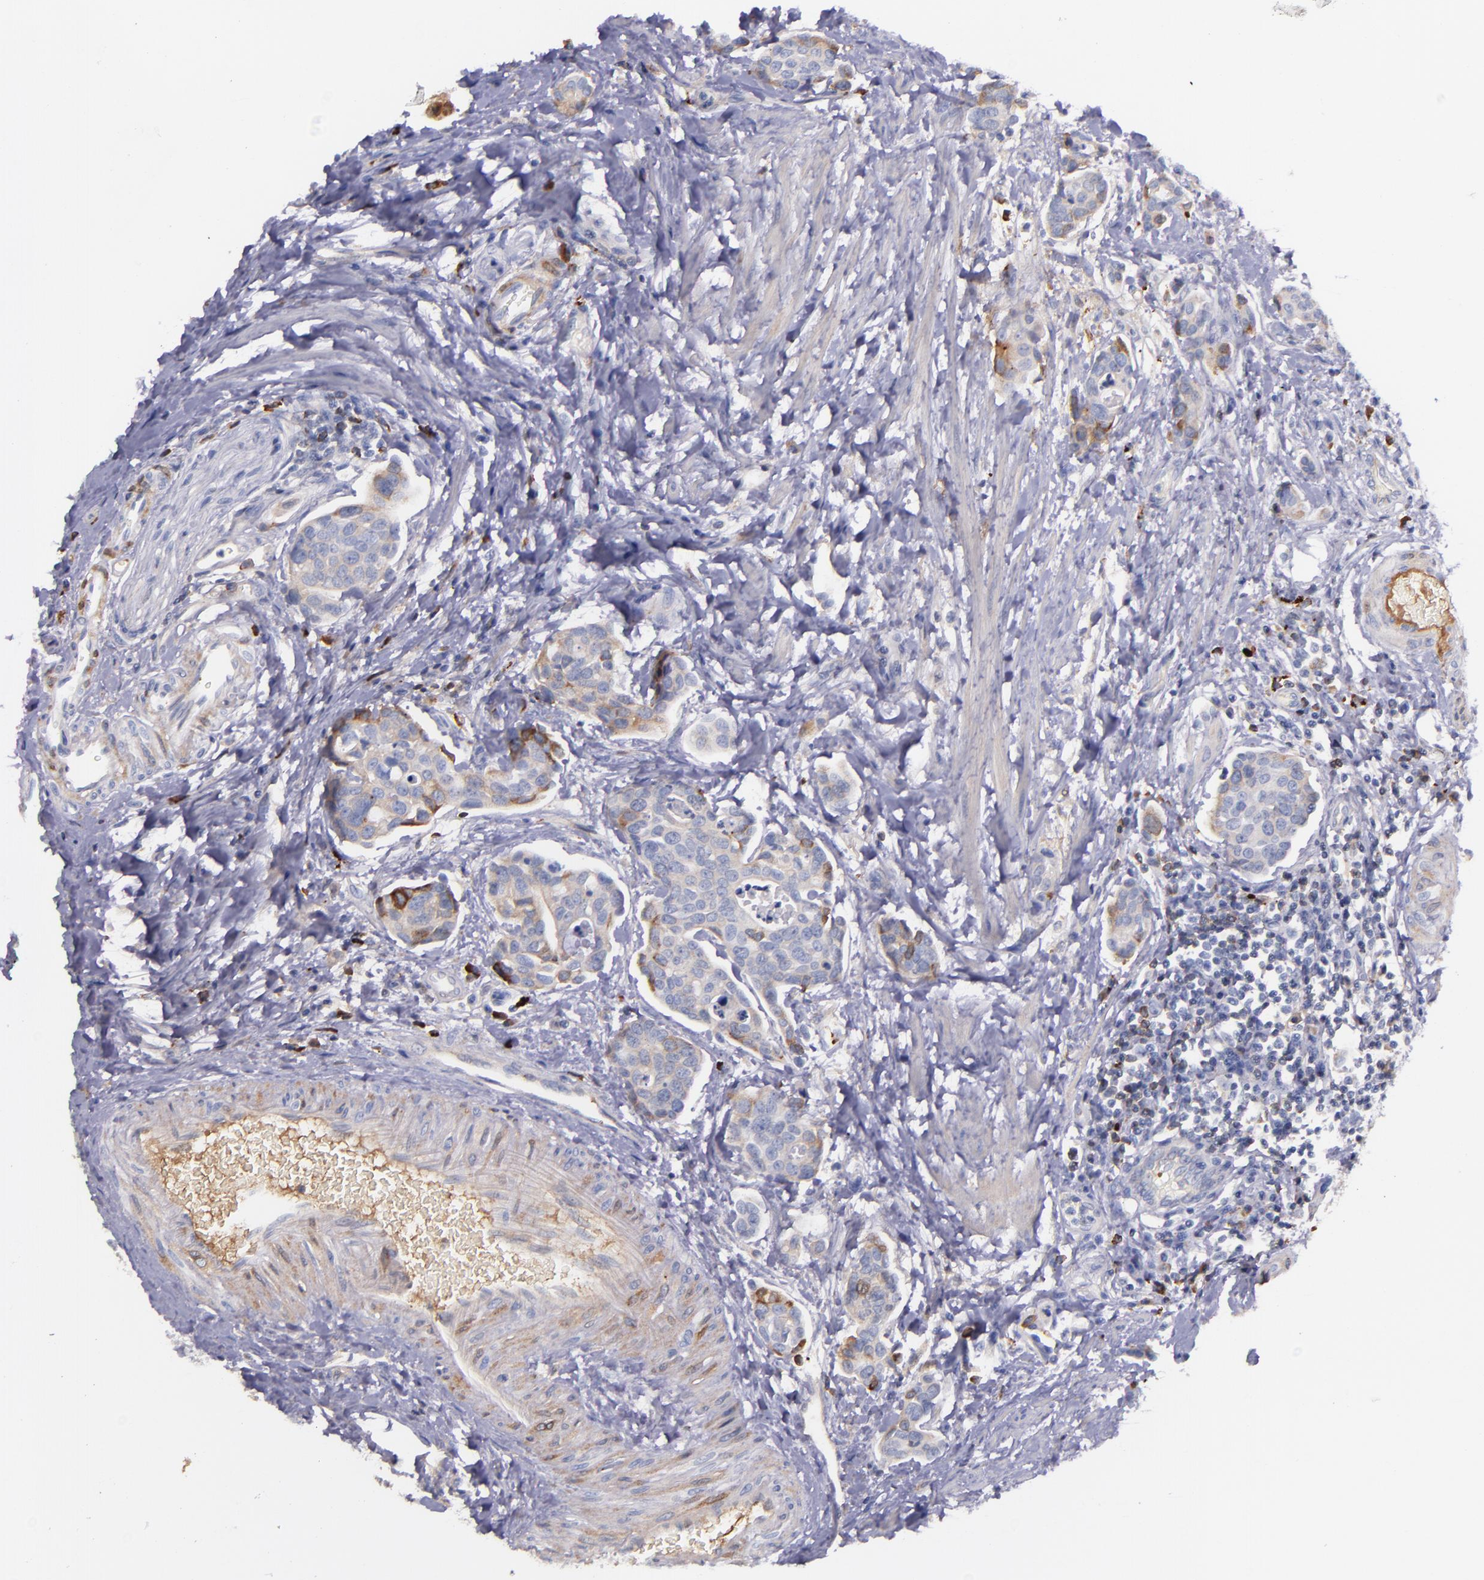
{"staining": {"intensity": "weak", "quantity": ">75%", "location": "cytoplasmic/membranous"}, "tissue": "urothelial cancer", "cell_type": "Tumor cells", "image_type": "cancer", "snomed": [{"axis": "morphology", "description": "Urothelial carcinoma, High grade"}, {"axis": "topography", "description": "Urinary bladder"}], "caption": "Immunohistochemical staining of high-grade urothelial carcinoma shows low levels of weak cytoplasmic/membranous protein expression in about >75% of tumor cells.", "gene": "KNG1", "patient": {"sex": "male", "age": 78}}